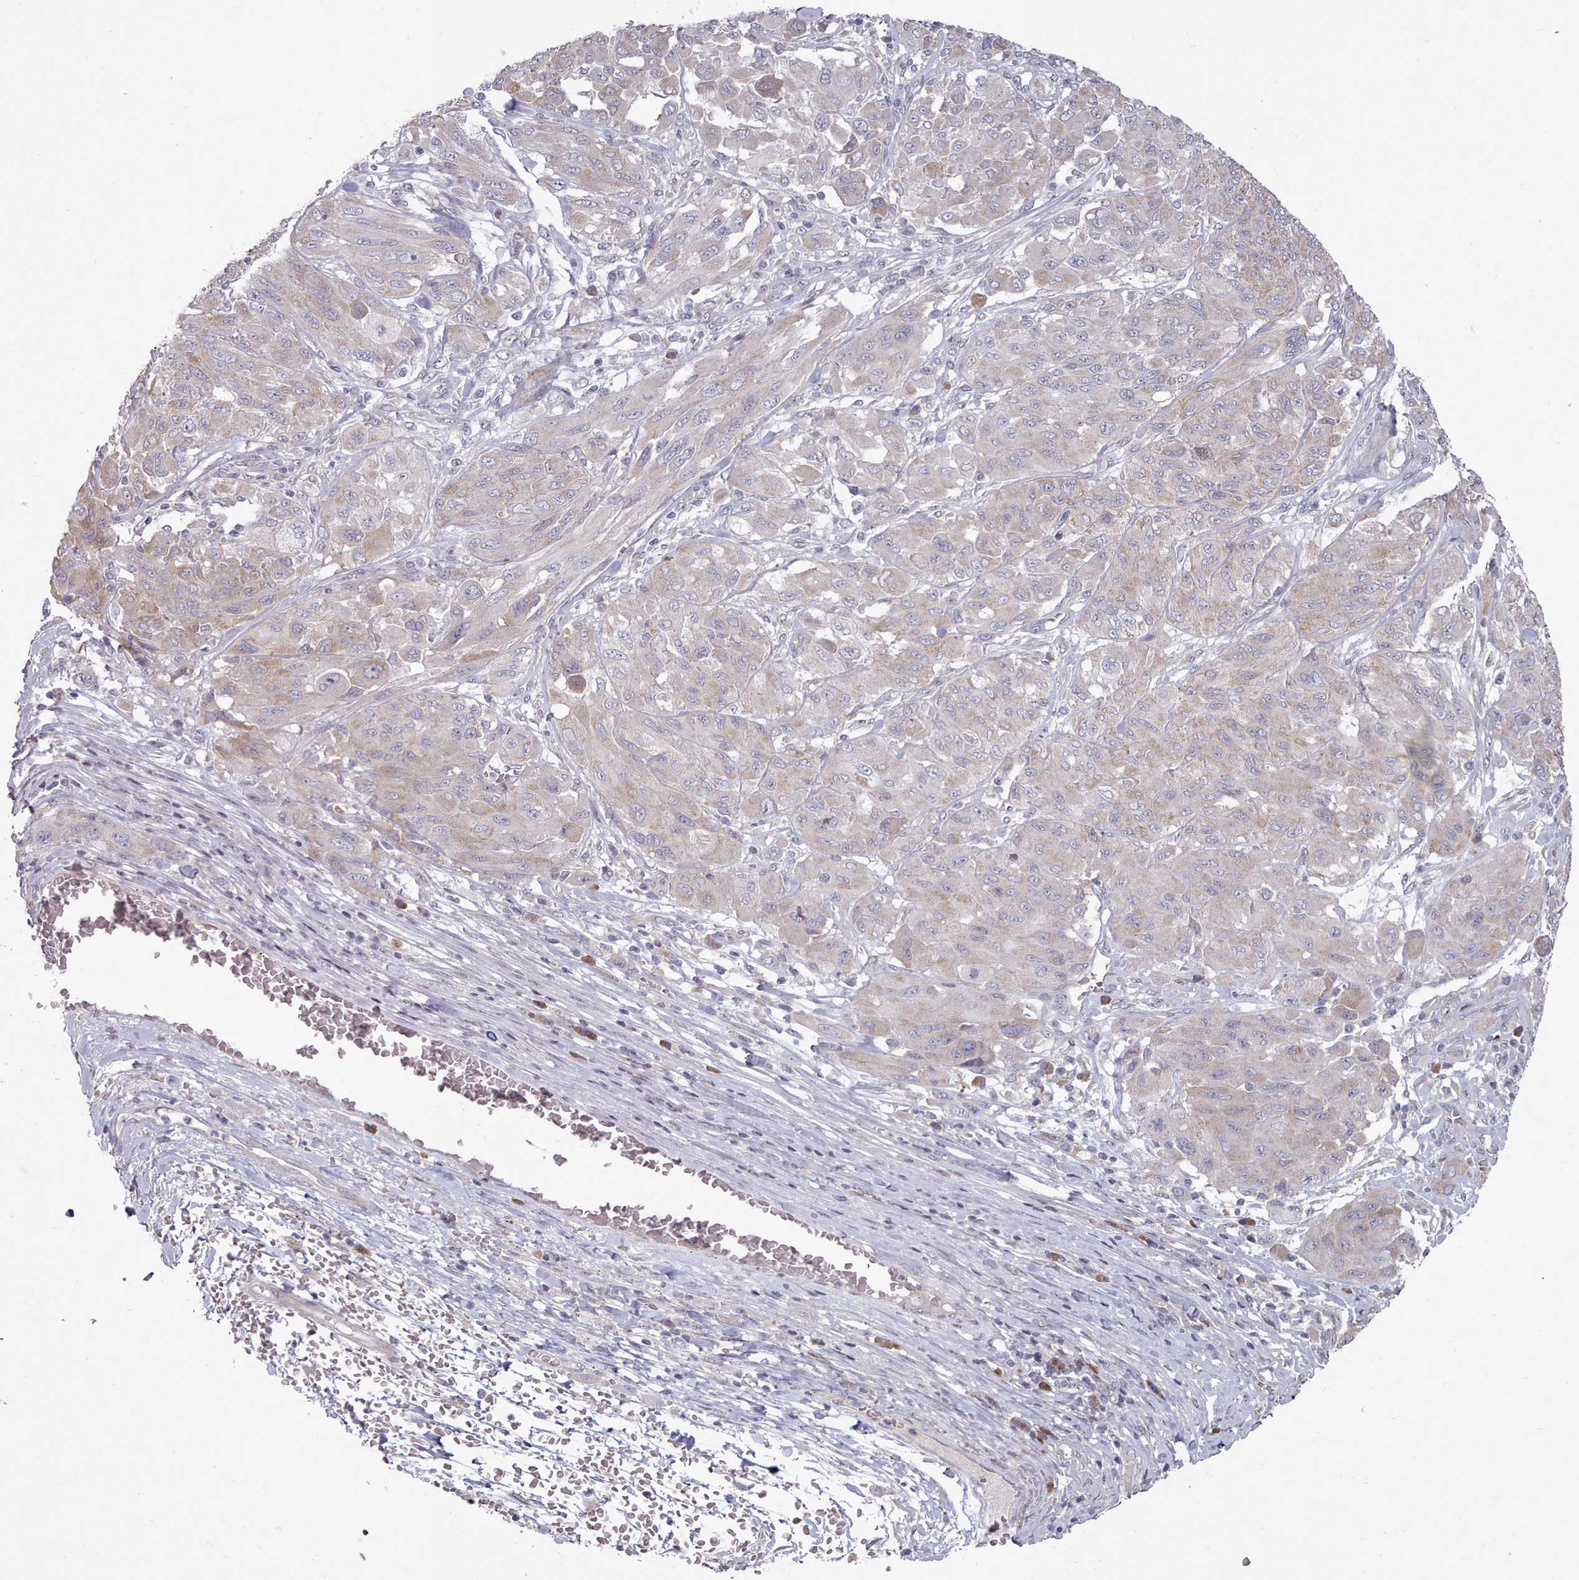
{"staining": {"intensity": "weak", "quantity": ">75%", "location": "cytoplasmic/membranous"}, "tissue": "melanoma", "cell_type": "Tumor cells", "image_type": "cancer", "snomed": [{"axis": "morphology", "description": "Malignant melanoma, NOS"}, {"axis": "topography", "description": "Skin"}], "caption": "Tumor cells reveal low levels of weak cytoplasmic/membranous staining in about >75% of cells in melanoma.", "gene": "ACKR3", "patient": {"sex": "female", "age": 91}}